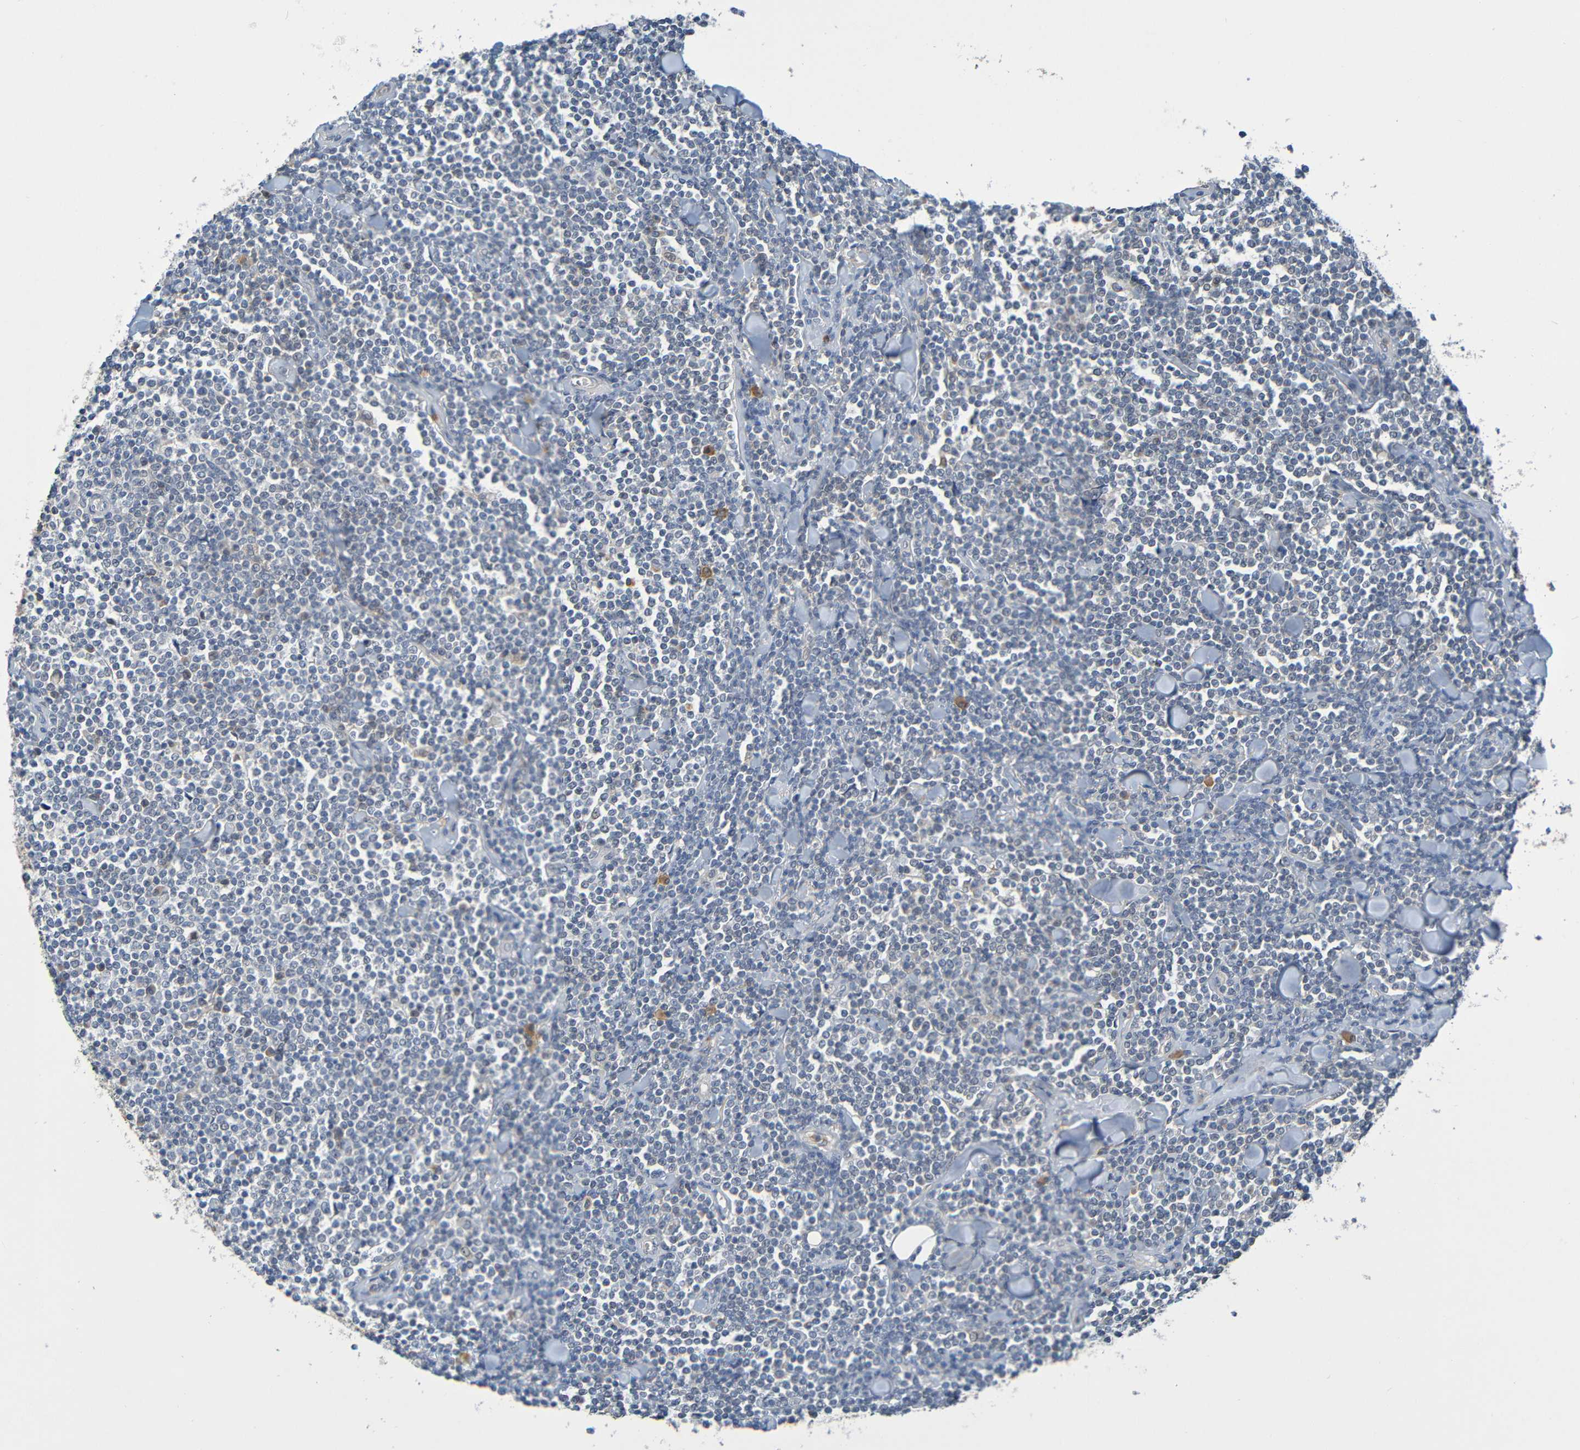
{"staining": {"intensity": "negative", "quantity": "none", "location": "none"}, "tissue": "lymphoma", "cell_type": "Tumor cells", "image_type": "cancer", "snomed": [{"axis": "morphology", "description": "Malignant lymphoma, non-Hodgkin's type, Low grade"}, {"axis": "topography", "description": "Soft tissue"}], "caption": "Tumor cells show no significant protein staining in low-grade malignant lymphoma, non-Hodgkin's type.", "gene": "C1QA", "patient": {"sex": "male", "age": 92}}